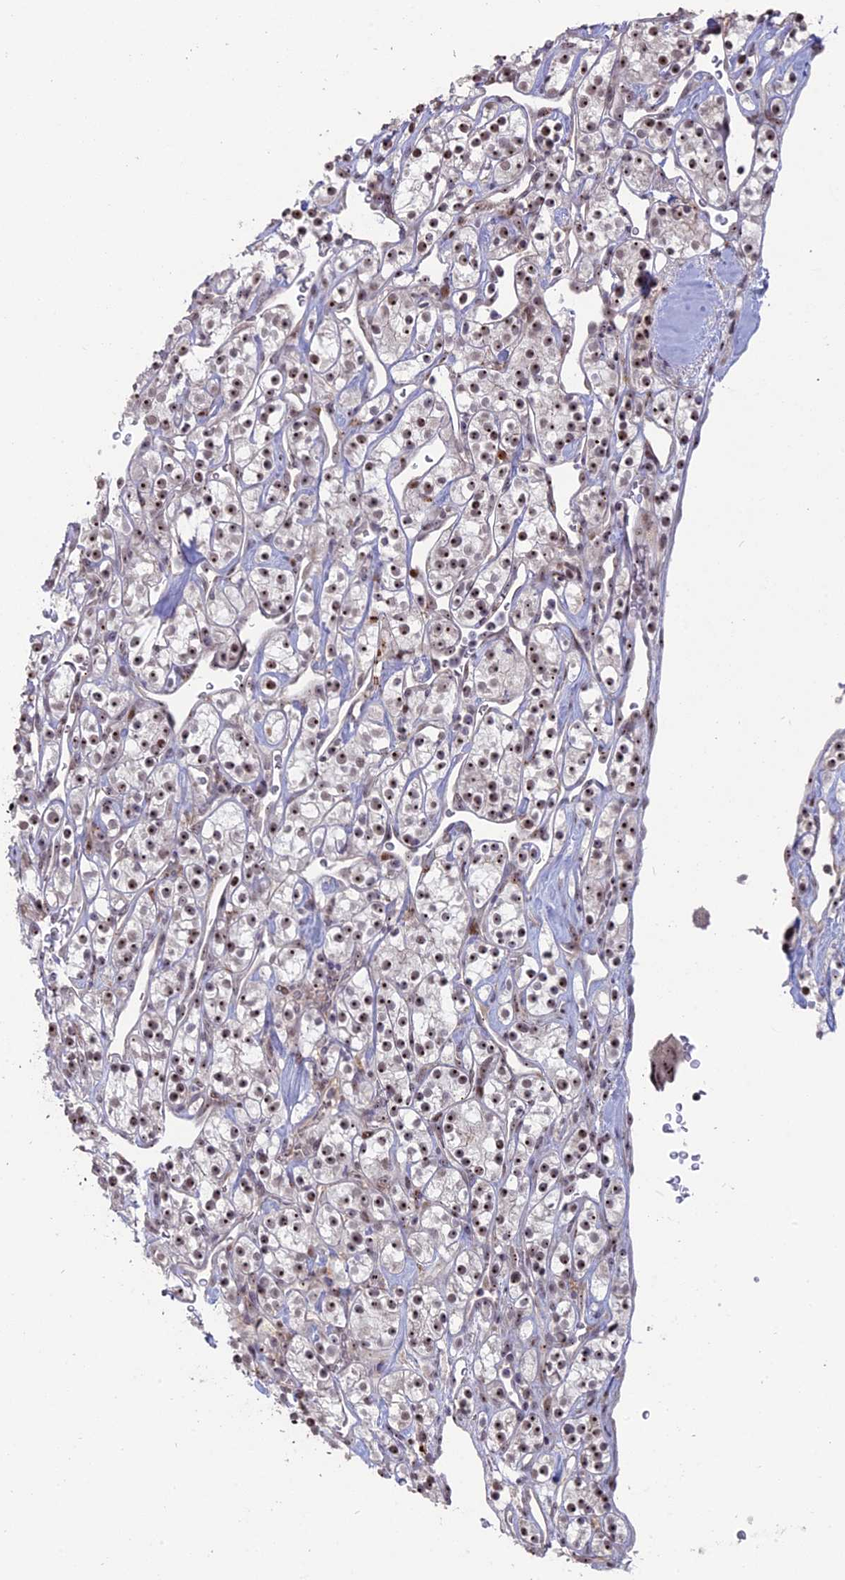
{"staining": {"intensity": "moderate", "quantity": ">75%", "location": "nuclear"}, "tissue": "renal cancer", "cell_type": "Tumor cells", "image_type": "cancer", "snomed": [{"axis": "morphology", "description": "Adenocarcinoma, NOS"}, {"axis": "topography", "description": "Kidney"}], "caption": "Moderate nuclear protein positivity is seen in approximately >75% of tumor cells in renal cancer. The staining is performed using DAB (3,3'-diaminobenzidine) brown chromogen to label protein expression. The nuclei are counter-stained blue using hematoxylin.", "gene": "FAM131A", "patient": {"sex": "male", "age": 77}}